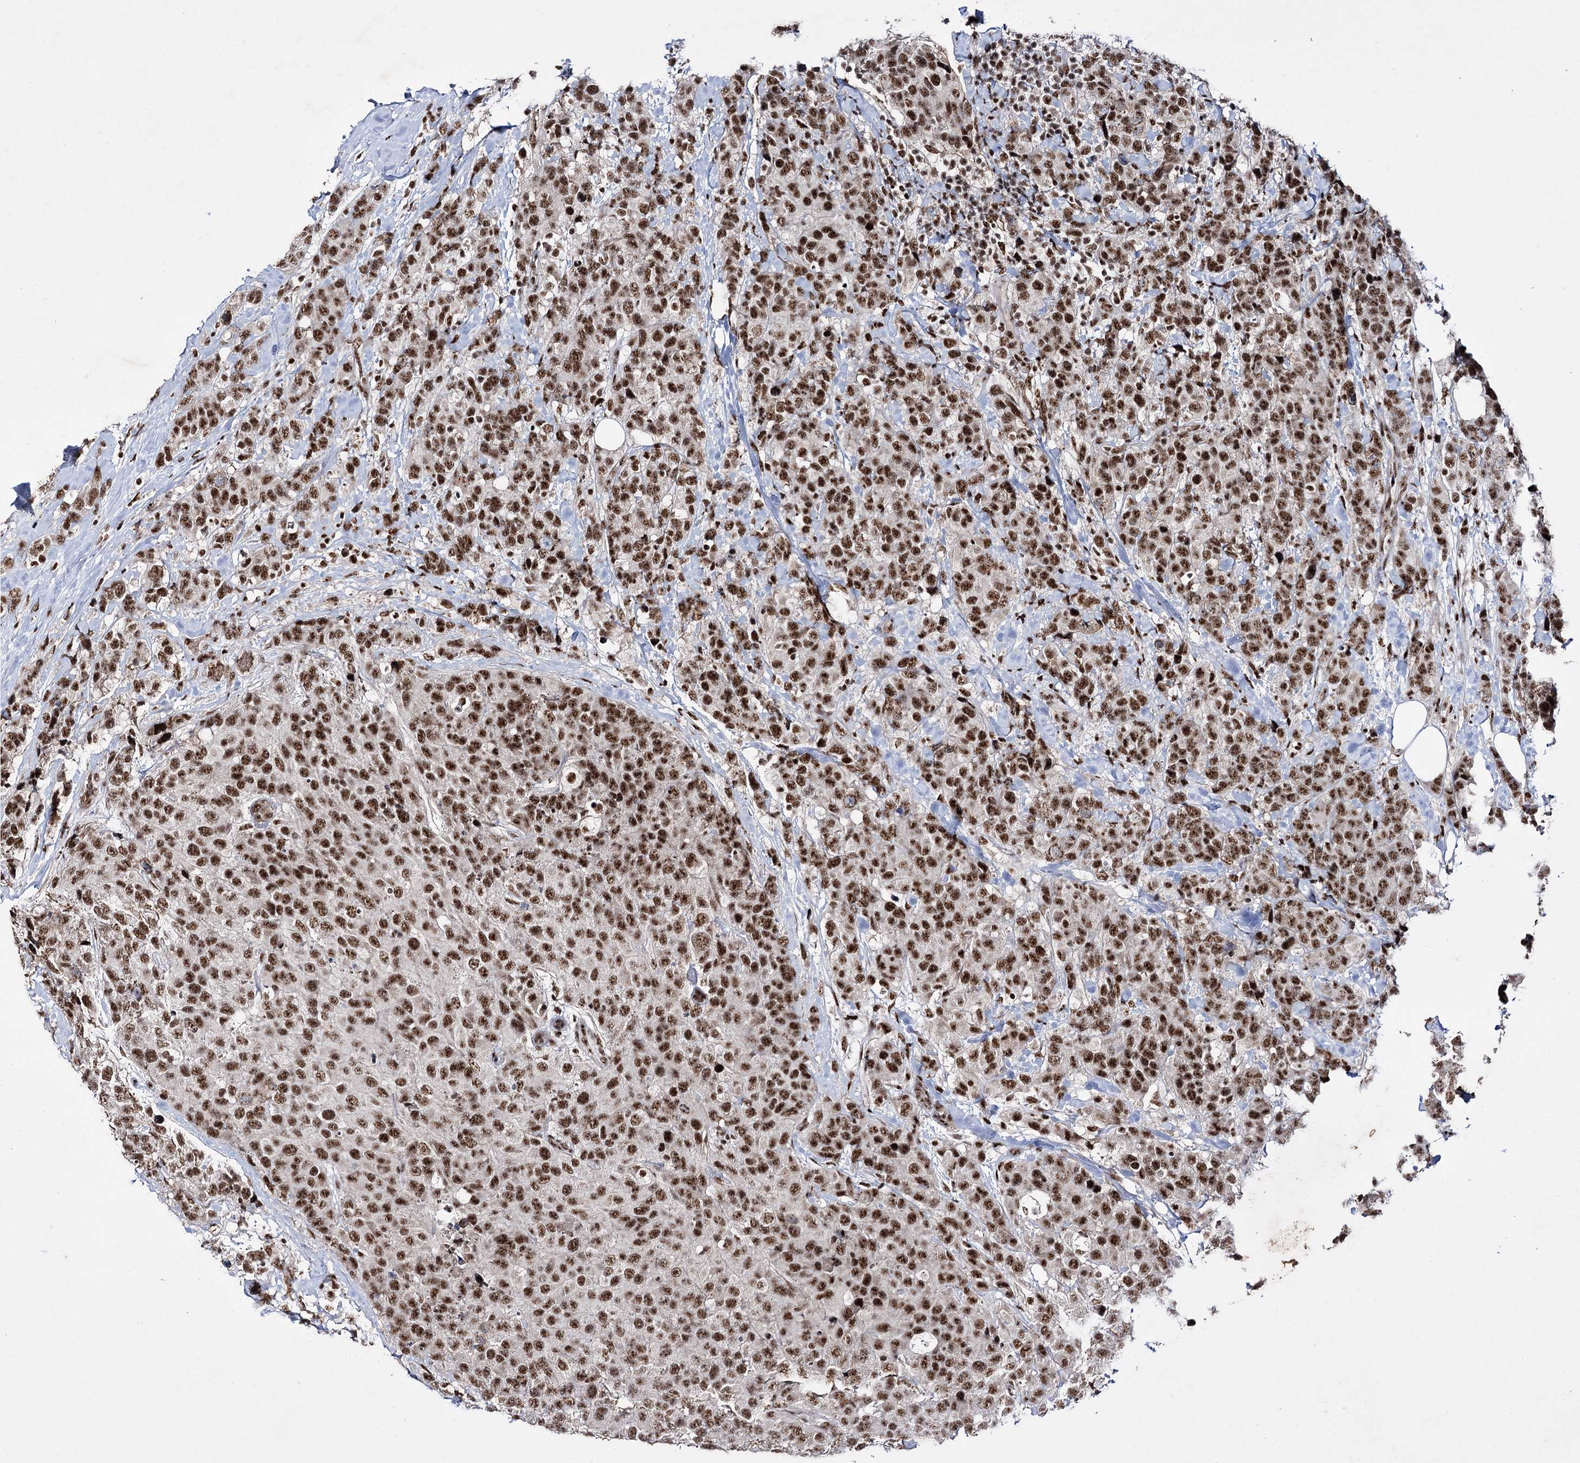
{"staining": {"intensity": "strong", "quantity": ">75%", "location": "nuclear"}, "tissue": "breast cancer", "cell_type": "Tumor cells", "image_type": "cancer", "snomed": [{"axis": "morphology", "description": "Lobular carcinoma"}, {"axis": "topography", "description": "Breast"}], "caption": "Human breast cancer stained for a protein (brown) exhibits strong nuclear positive staining in approximately >75% of tumor cells.", "gene": "PRPF40A", "patient": {"sex": "female", "age": 59}}